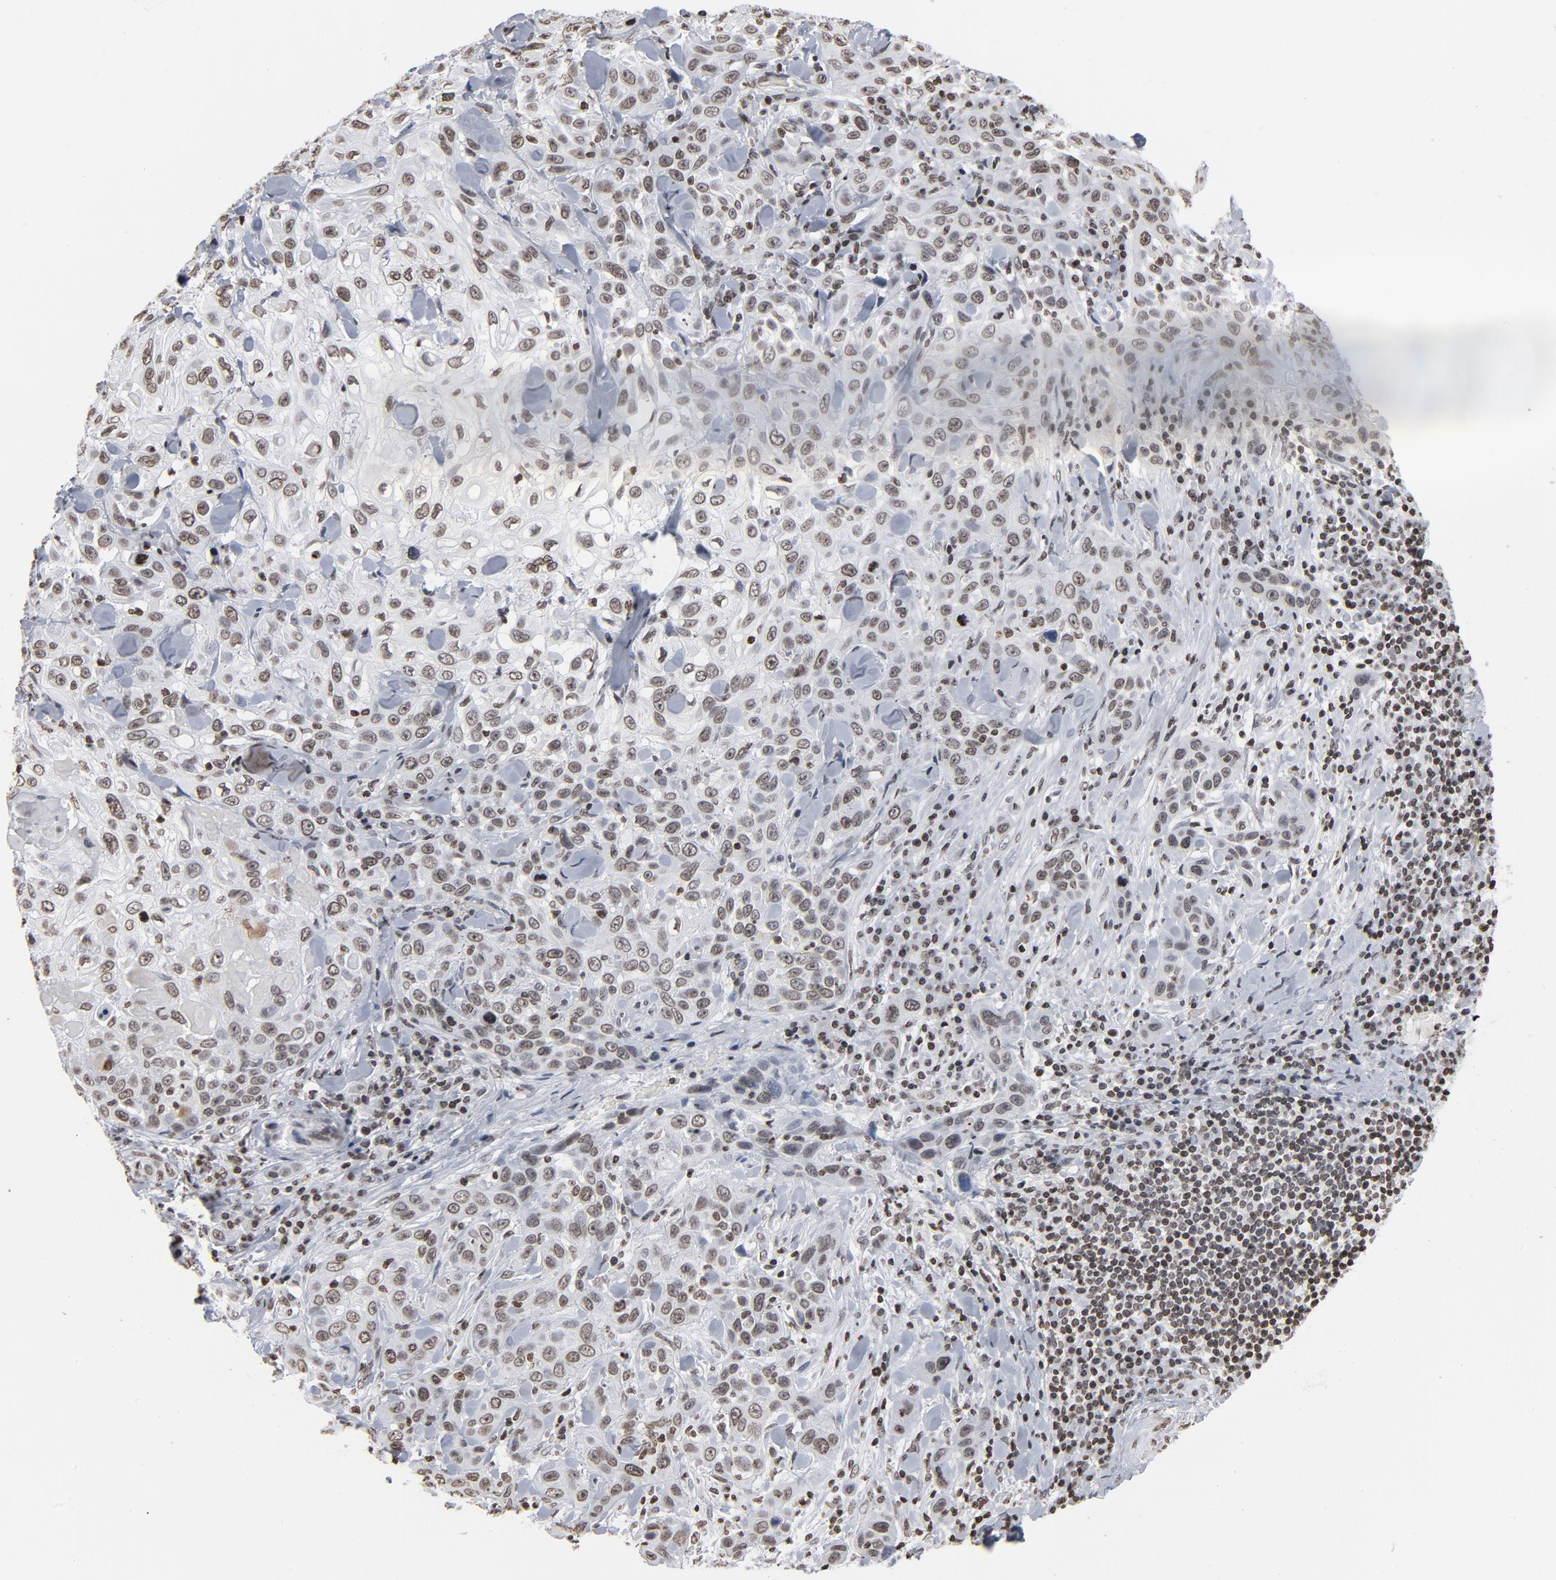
{"staining": {"intensity": "weak", "quantity": ">75%", "location": "nuclear"}, "tissue": "skin cancer", "cell_type": "Tumor cells", "image_type": "cancer", "snomed": [{"axis": "morphology", "description": "Squamous cell carcinoma, NOS"}, {"axis": "topography", "description": "Skin"}], "caption": "Protein expression analysis of skin squamous cell carcinoma shows weak nuclear staining in approximately >75% of tumor cells. (IHC, brightfield microscopy, high magnification).", "gene": "H2AC12", "patient": {"sex": "male", "age": 84}}